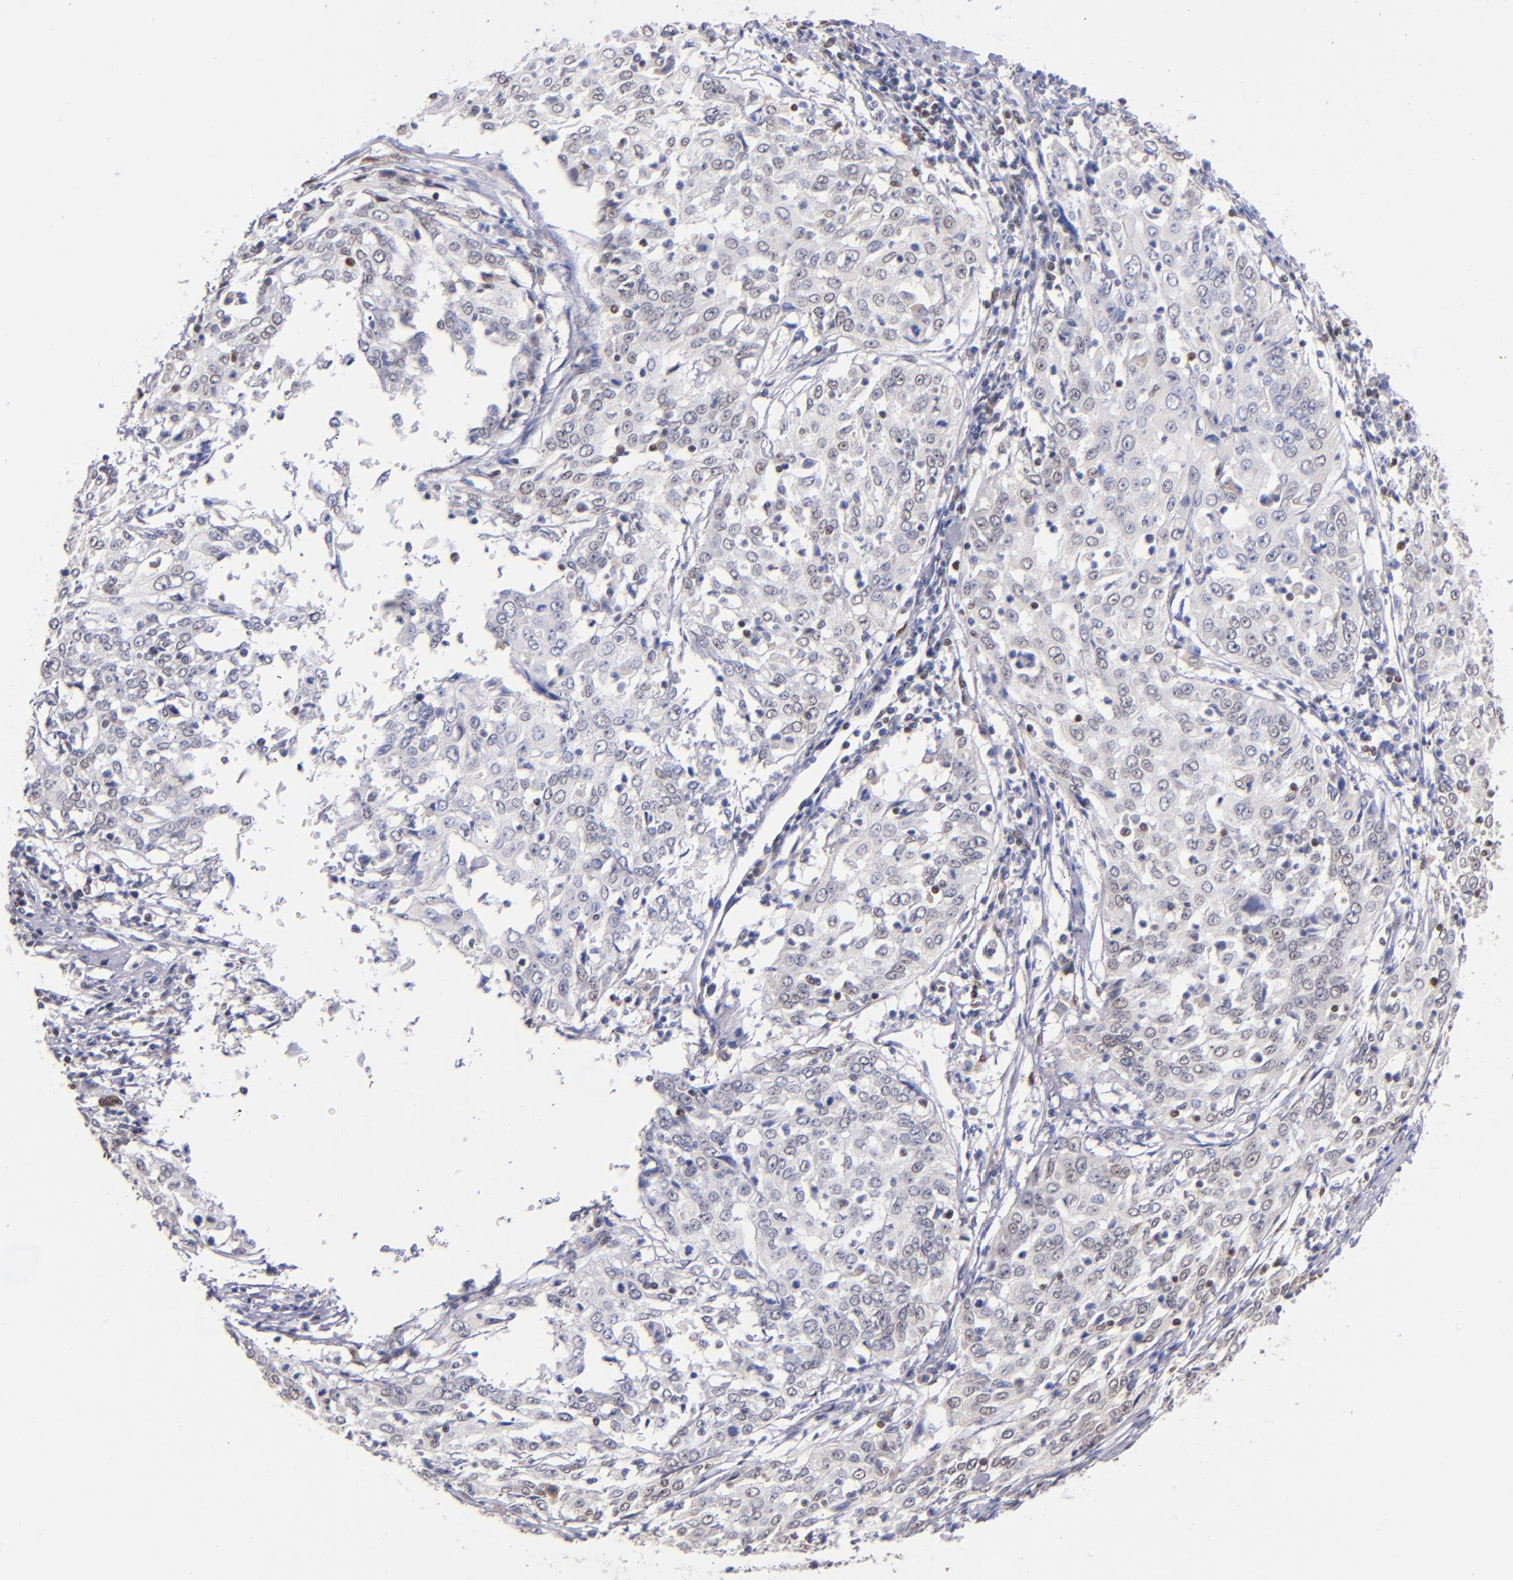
{"staining": {"intensity": "negative", "quantity": "none", "location": "none"}, "tissue": "cervical cancer", "cell_type": "Tumor cells", "image_type": "cancer", "snomed": [{"axis": "morphology", "description": "Squamous cell carcinoma, NOS"}, {"axis": "topography", "description": "Cervix"}], "caption": "Photomicrograph shows no protein positivity in tumor cells of cervical cancer (squamous cell carcinoma) tissue. (DAB (3,3'-diaminobenzidine) immunohistochemistry (IHC) with hematoxylin counter stain).", "gene": "SRF", "patient": {"sex": "female", "age": 39}}